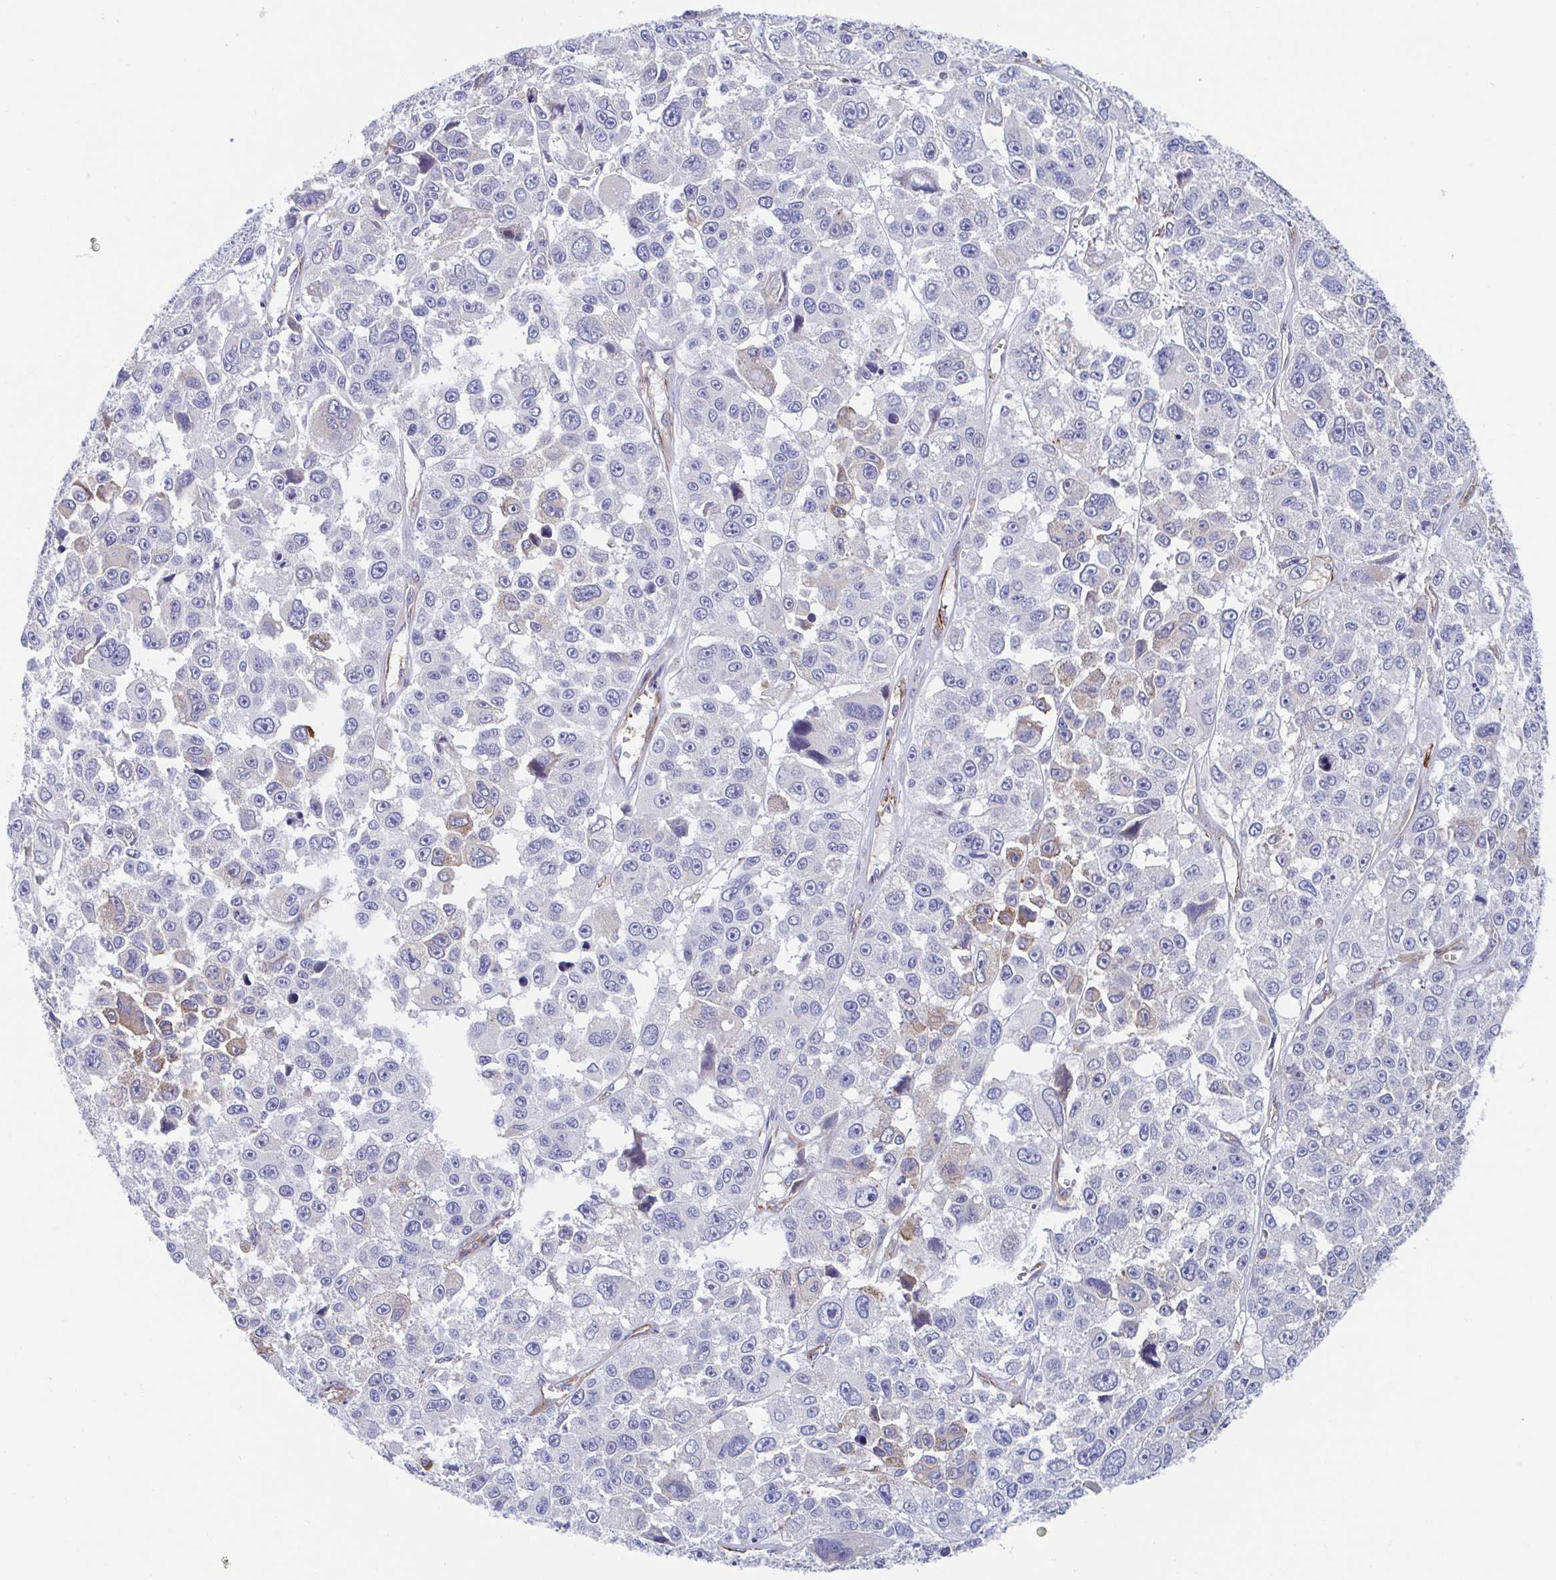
{"staining": {"intensity": "negative", "quantity": "none", "location": "none"}, "tissue": "melanoma", "cell_type": "Tumor cells", "image_type": "cancer", "snomed": [{"axis": "morphology", "description": "Malignant melanoma, NOS"}, {"axis": "topography", "description": "Skin"}], "caption": "Immunohistochemistry of human melanoma shows no expression in tumor cells. Nuclei are stained in blue.", "gene": "KLC3", "patient": {"sex": "female", "age": 66}}